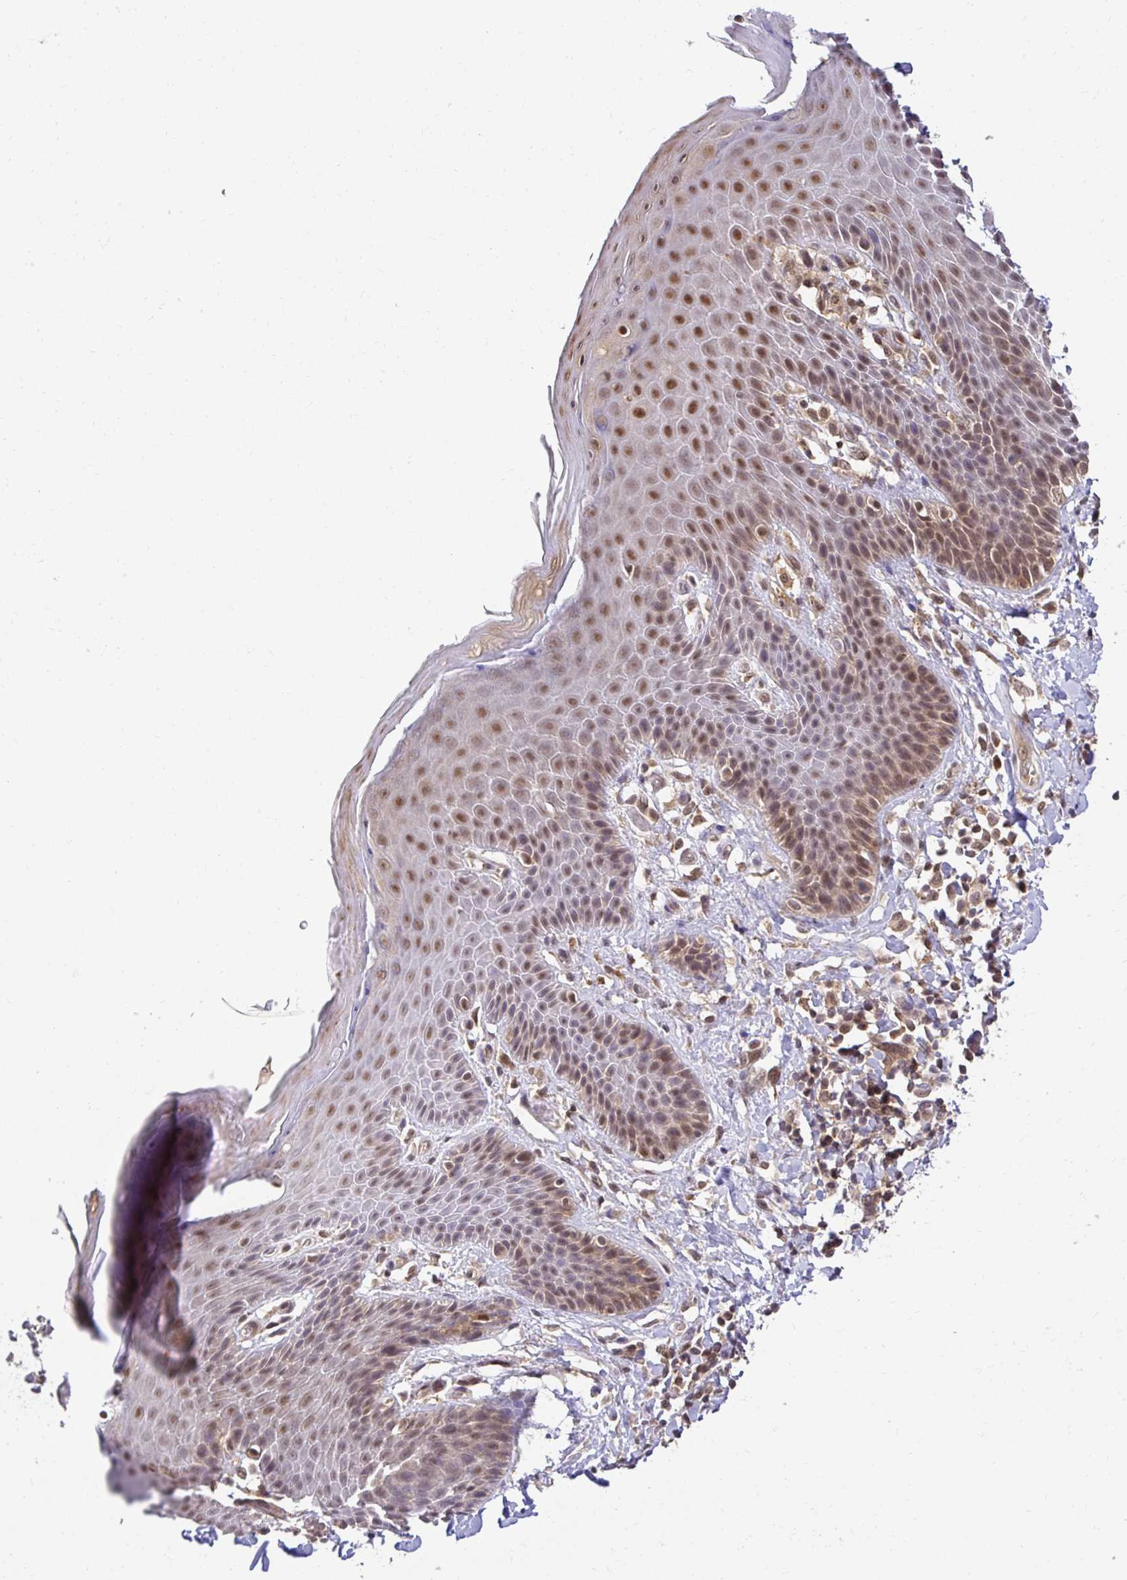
{"staining": {"intensity": "moderate", "quantity": ">75%", "location": "nuclear"}, "tissue": "skin", "cell_type": "Epidermal cells", "image_type": "normal", "snomed": [{"axis": "morphology", "description": "Normal tissue, NOS"}, {"axis": "topography", "description": "Anal"}, {"axis": "topography", "description": "Peripheral nerve tissue"}], "caption": "The immunohistochemical stain labels moderate nuclear positivity in epidermal cells of unremarkable skin.", "gene": "PSMA4", "patient": {"sex": "male", "age": 51}}